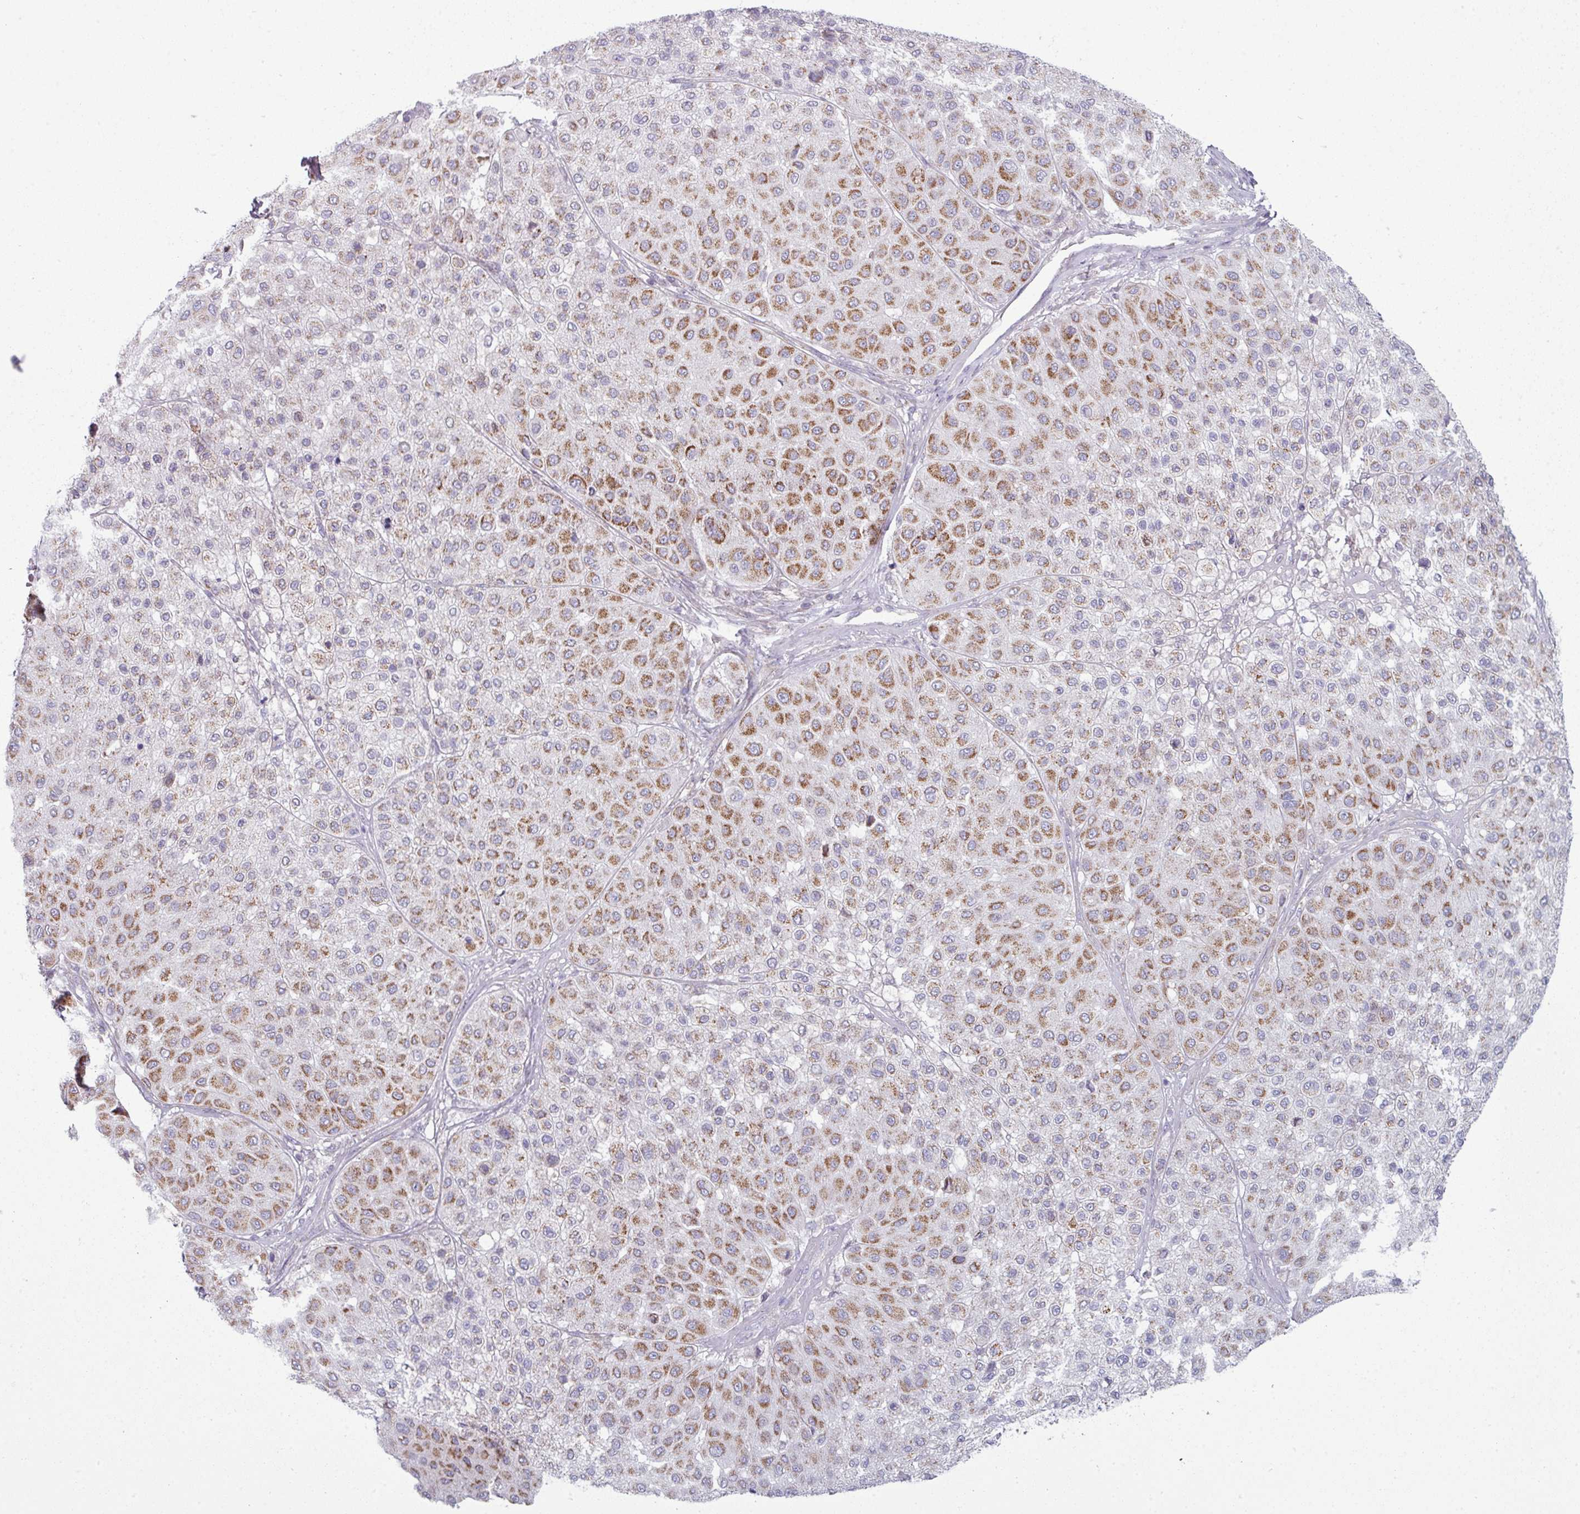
{"staining": {"intensity": "moderate", "quantity": ">75%", "location": "cytoplasmic/membranous"}, "tissue": "melanoma", "cell_type": "Tumor cells", "image_type": "cancer", "snomed": [{"axis": "morphology", "description": "Malignant melanoma, Metastatic site"}, {"axis": "topography", "description": "Smooth muscle"}], "caption": "There is medium levels of moderate cytoplasmic/membranous expression in tumor cells of malignant melanoma (metastatic site), as demonstrated by immunohistochemical staining (brown color).", "gene": "ZNF615", "patient": {"sex": "male", "age": 41}}